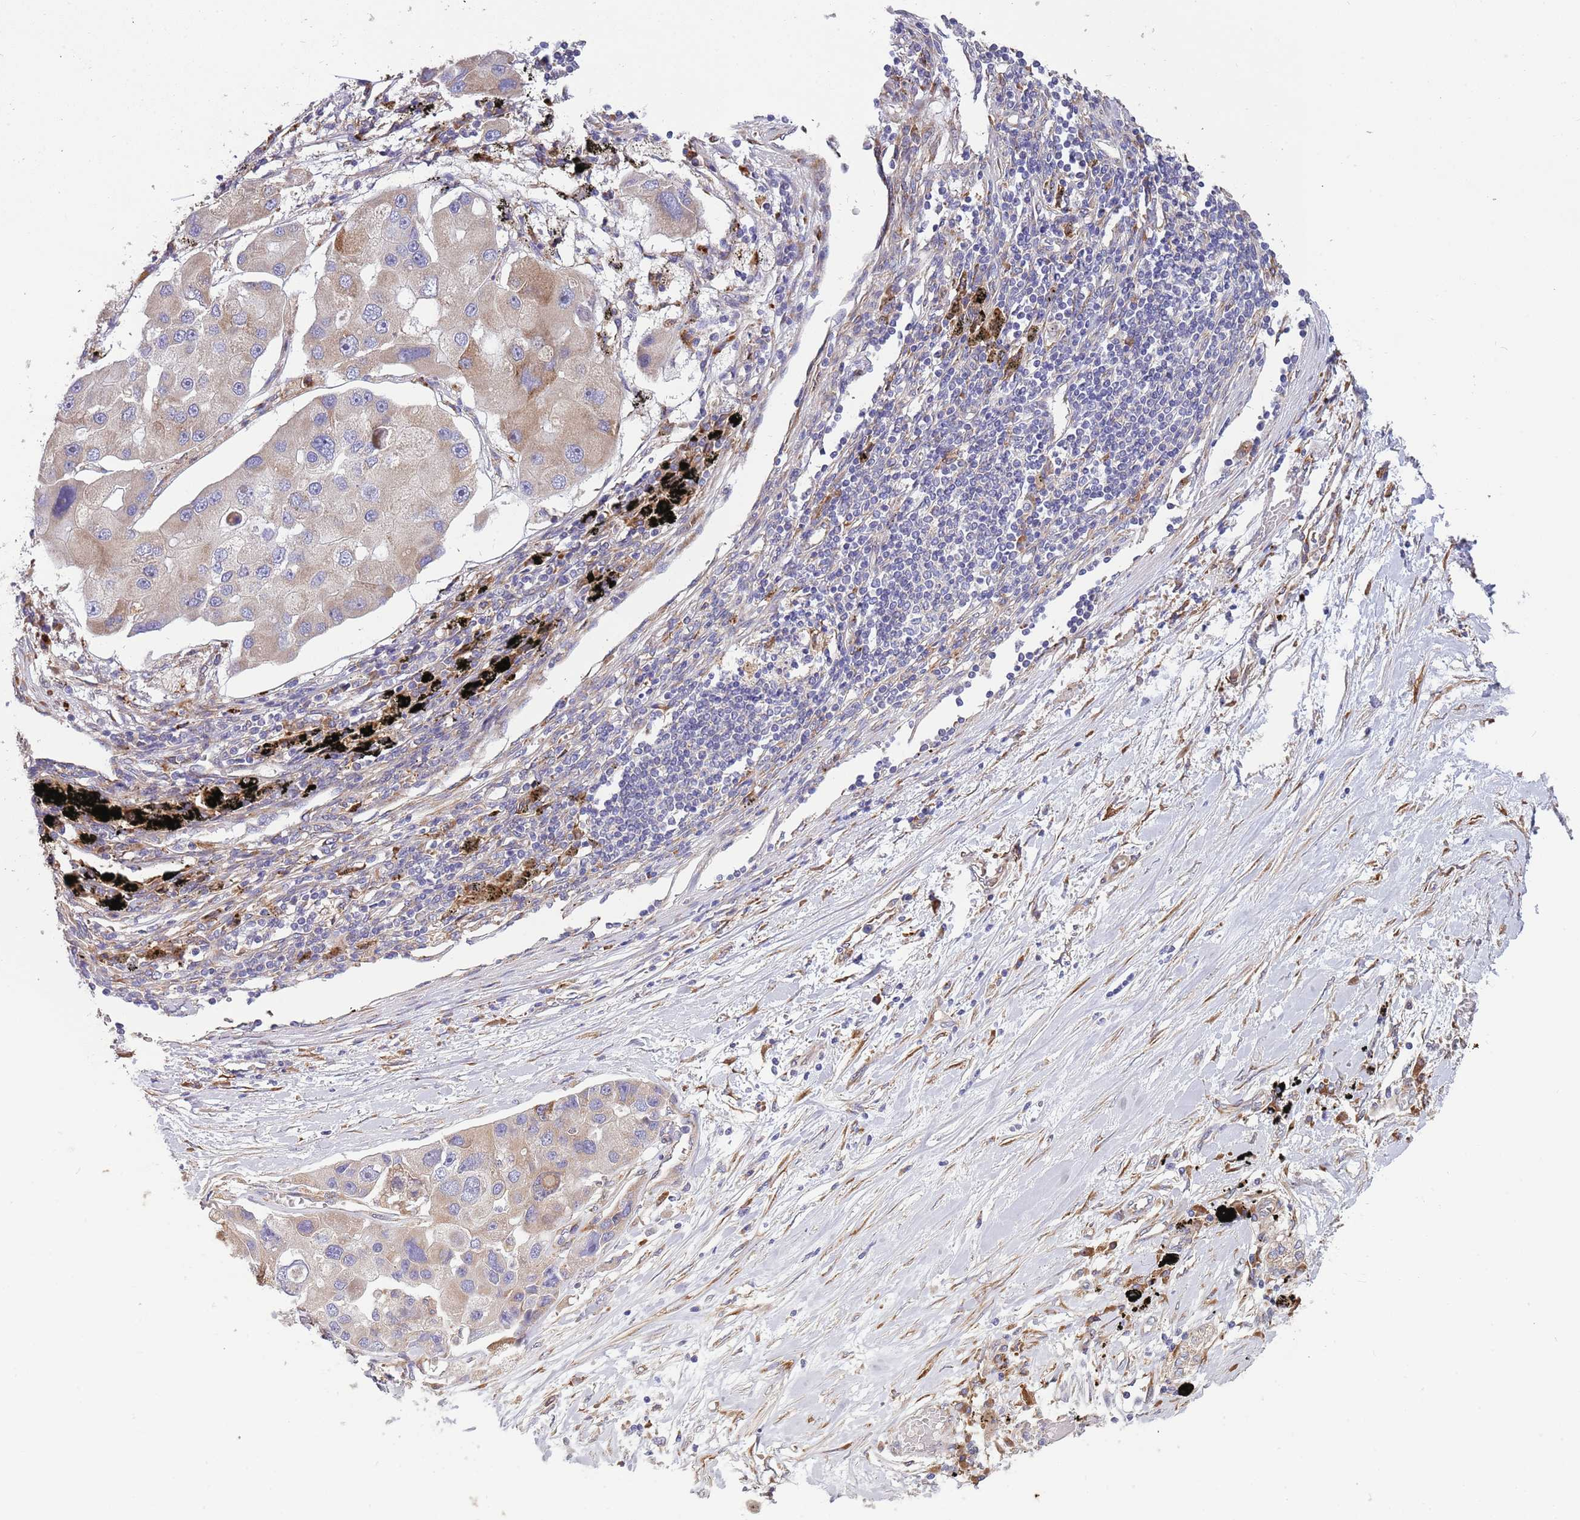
{"staining": {"intensity": "weak", "quantity": ">75%", "location": "cytoplasmic/membranous"}, "tissue": "lung cancer", "cell_type": "Tumor cells", "image_type": "cancer", "snomed": [{"axis": "morphology", "description": "Adenocarcinoma, NOS"}, {"axis": "topography", "description": "Lung"}], "caption": "Protein analysis of lung adenocarcinoma tissue exhibits weak cytoplasmic/membranous expression in approximately >75% of tumor cells.", "gene": "ARMCX6", "patient": {"sex": "female", "age": 54}}